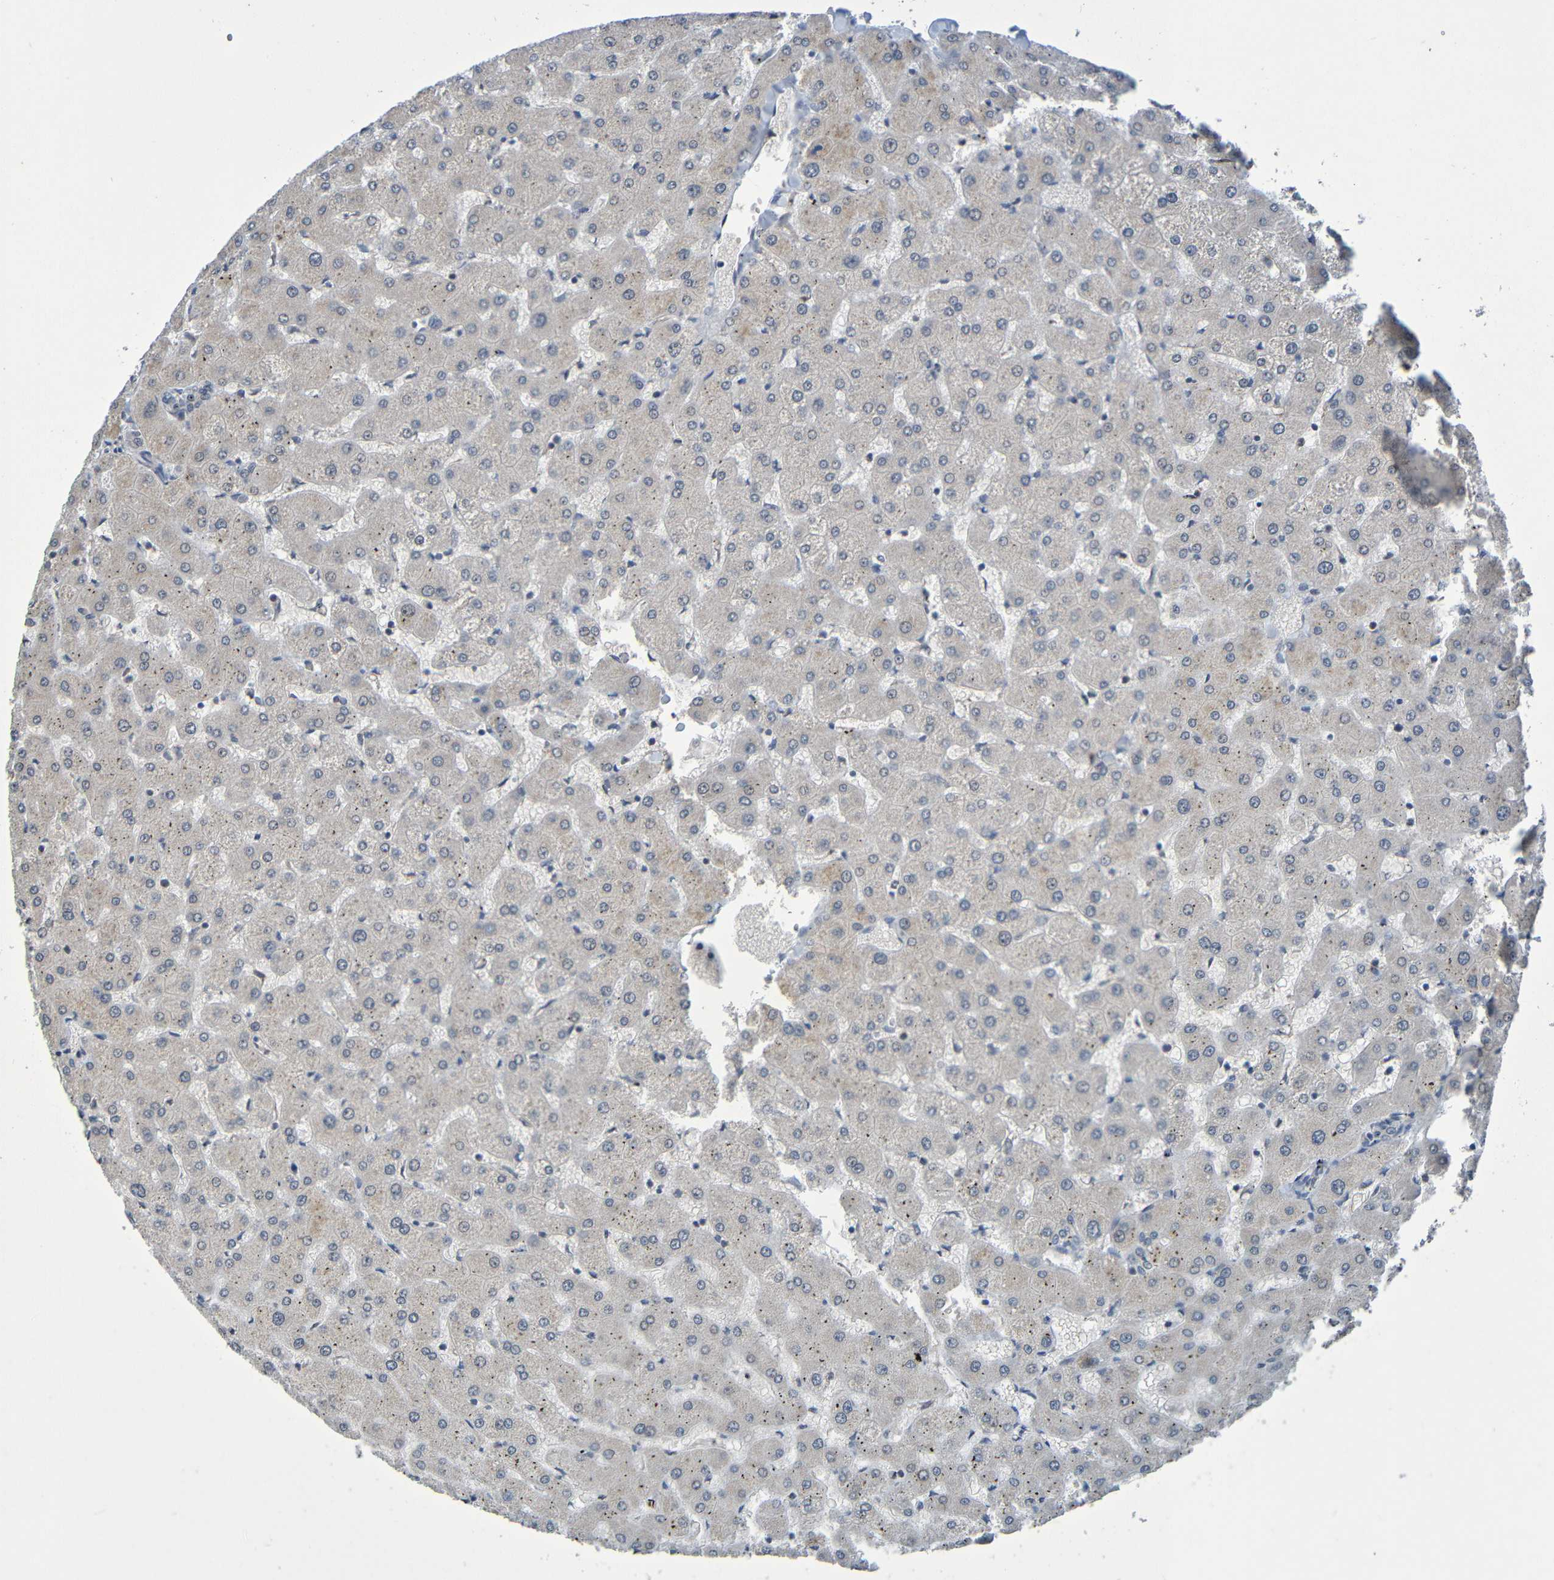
{"staining": {"intensity": "negative", "quantity": "none", "location": "none"}, "tissue": "liver", "cell_type": "Cholangiocytes", "image_type": "normal", "snomed": [{"axis": "morphology", "description": "Normal tissue, NOS"}, {"axis": "topography", "description": "Liver"}], "caption": "Liver was stained to show a protein in brown. There is no significant staining in cholangiocytes. (Brightfield microscopy of DAB IHC at high magnification).", "gene": "C3AR1", "patient": {"sex": "female", "age": 63}}